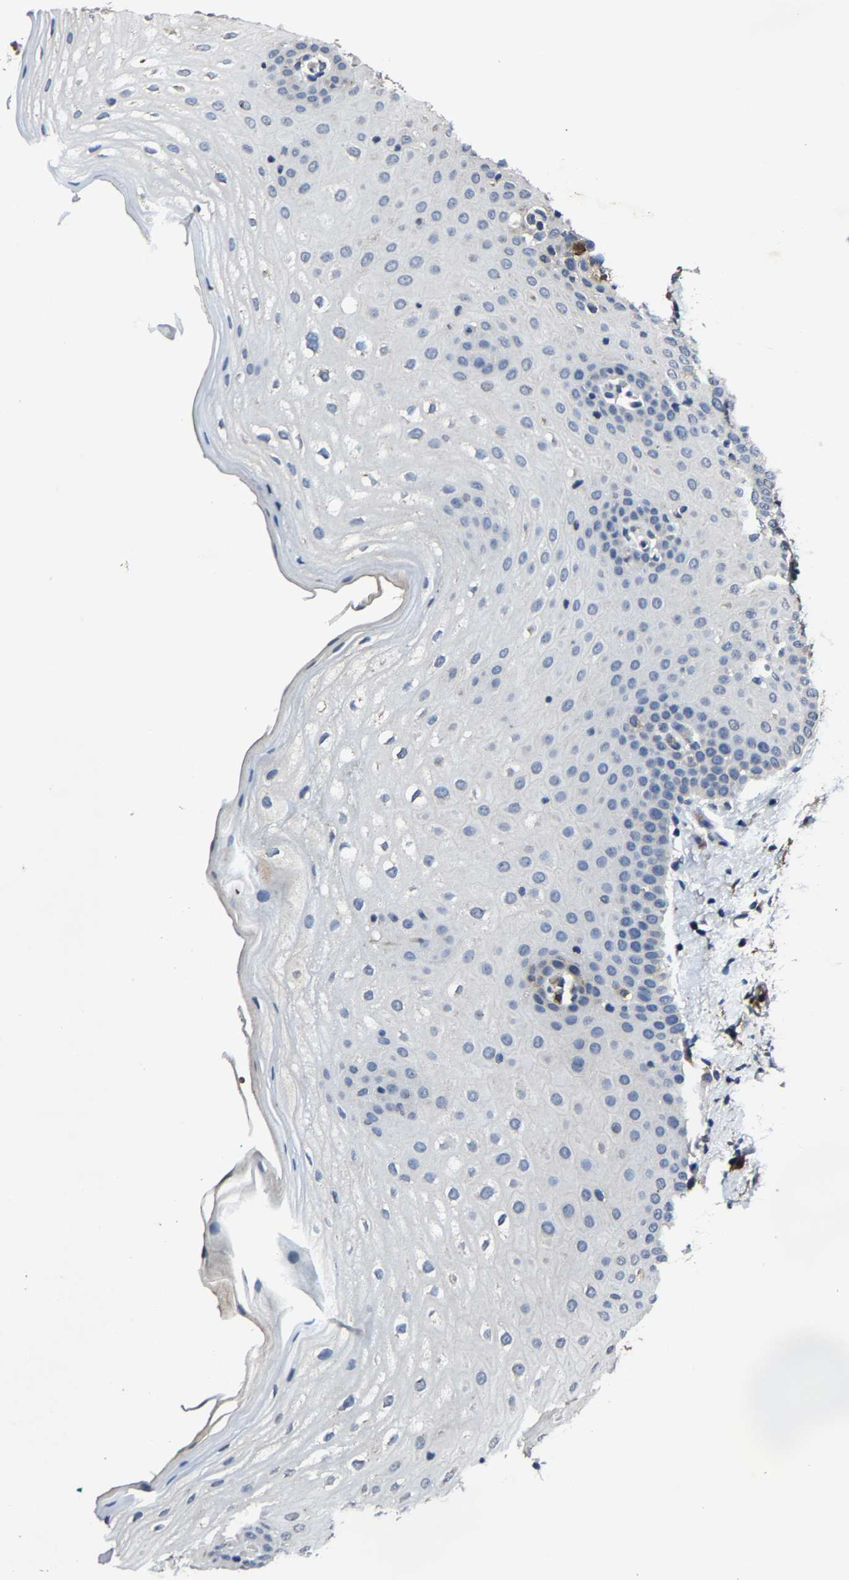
{"staining": {"intensity": "negative", "quantity": "none", "location": "none"}, "tissue": "oral mucosa", "cell_type": "Squamous epithelial cells", "image_type": "normal", "snomed": [{"axis": "morphology", "description": "Normal tissue, NOS"}, {"axis": "topography", "description": "Skin"}, {"axis": "topography", "description": "Oral tissue"}], "caption": "A high-resolution histopathology image shows immunohistochemistry staining of normal oral mucosa, which shows no significant staining in squamous epithelial cells.", "gene": "PCNX2", "patient": {"sex": "male", "age": 84}}